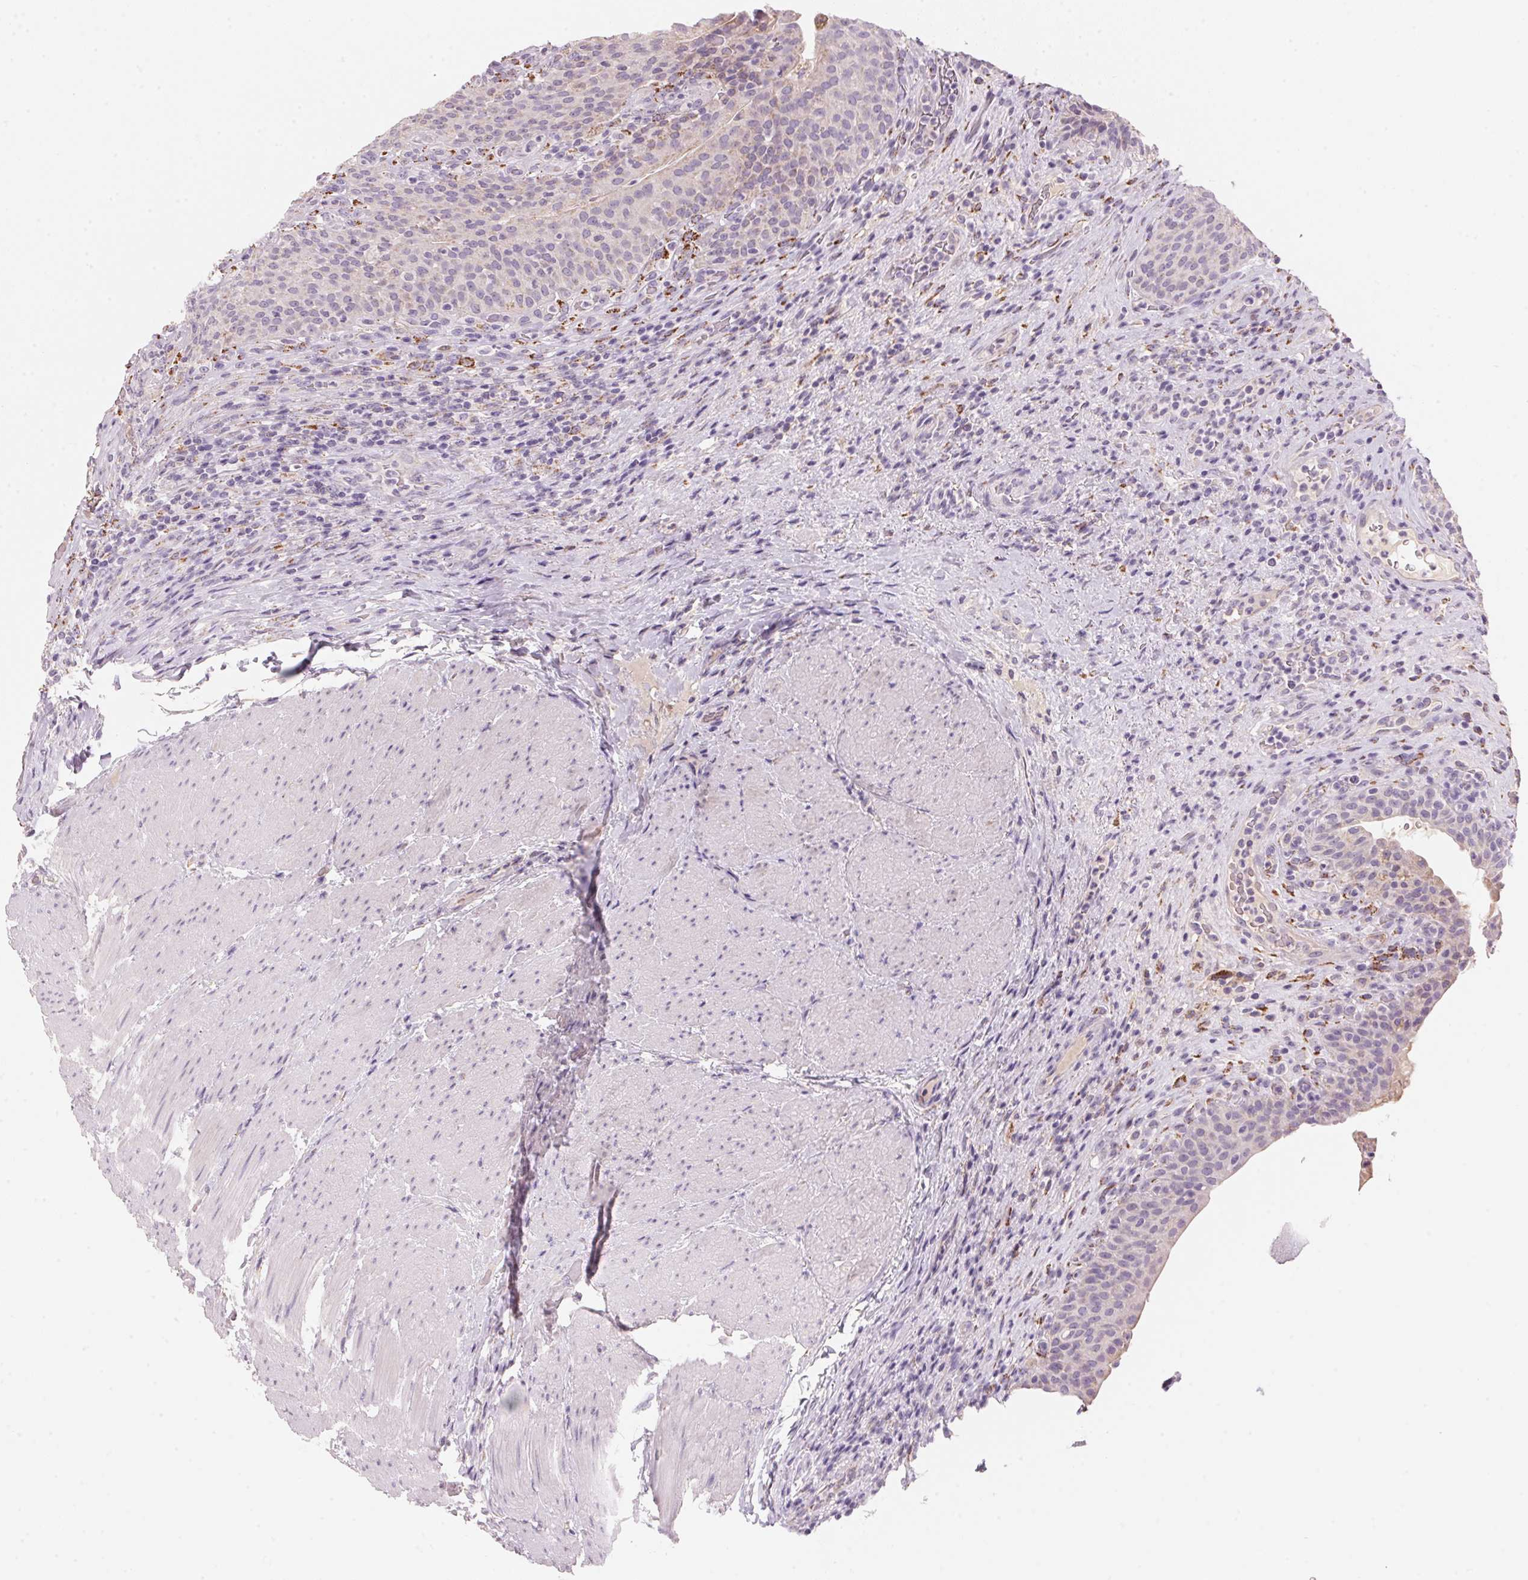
{"staining": {"intensity": "negative", "quantity": "none", "location": "none"}, "tissue": "urinary bladder", "cell_type": "Urothelial cells", "image_type": "normal", "snomed": [{"axis": "morphology", "description": "Normal tissue, NOS"}, {"axis": "topography", "description": "Urinary bladder"}, {"axis": "topography", "description": "Peripheral nerve tissue"}], "caption": "Urinary bladder was stained to show a protein in brown. There is no significant expression in urothelial cells. (DAB (3,3'-diaminobenzidine) immunohistochemistry, high magnification).", "gene": "CYP11B1", "patient": {"sex": "male", "age": 66}}